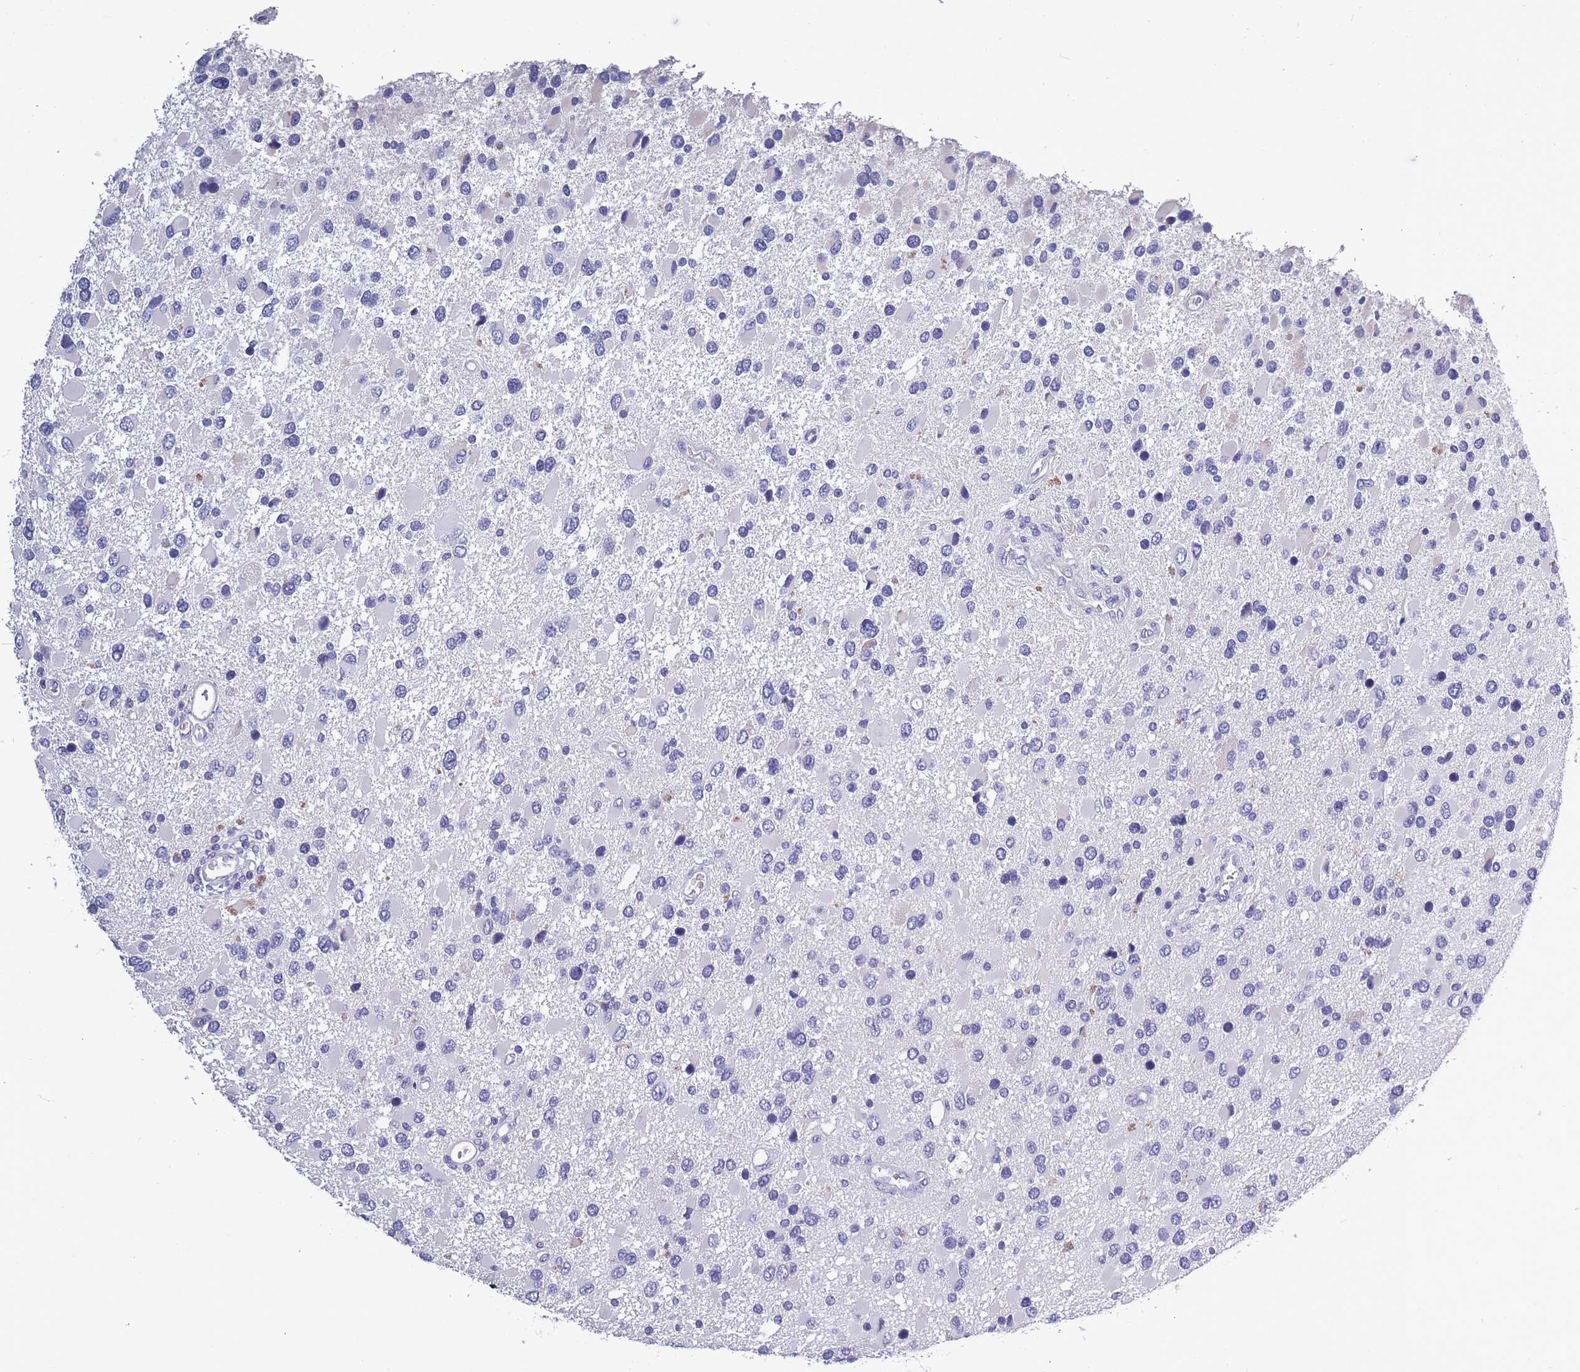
{"staining": {"intensity": "negative", "quantity": "none", "location": "none"}, "tissue": "glioma", "cell_type": "Tumor cells", "image_type": "cancer", "snomed": [{"axis": "morphology", "description": "Glioma, malignant, High grade"}, {"axis": "topography", "description": "Brain"}], "caption": "IHC histopathology image of neoplastic tissue: human malignant high-grade glioma stained with DAB (3,3'-diaminobenzidine) demonstrates no significant protein expression in tumor cells. (Stains: DAB (3,3'-diaminobenzidine) IHC with hematoxylin counter stain, Microscopy: brightfield microscopy at high magnification).", "gene": "OR4C5", "patient": {"sex": "male", "age": 53}}